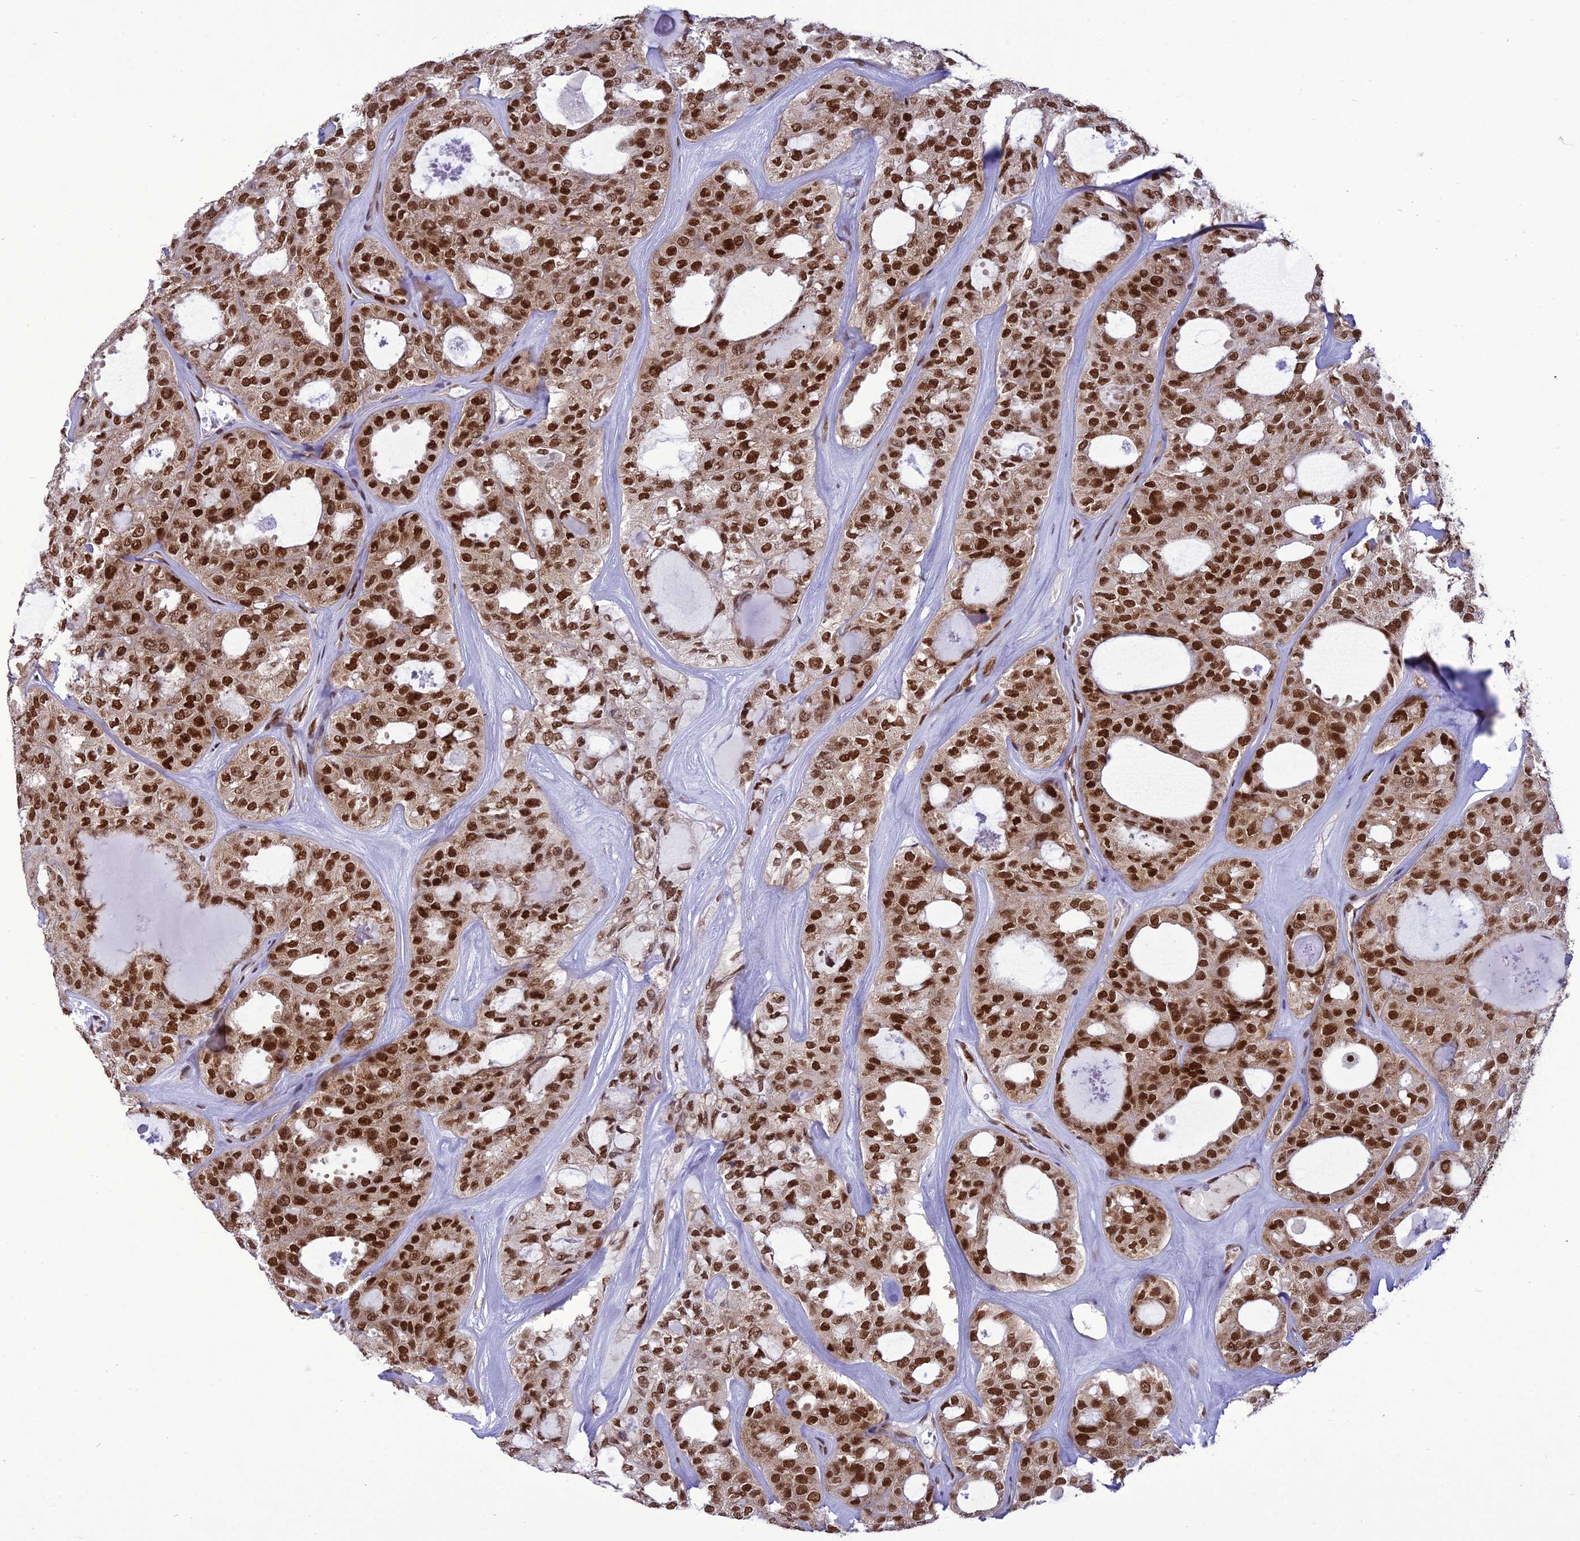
{"staining": {"intensity": "strong", "quantity": ">75%", "location": "nuclear"}, "tissue": "thyroid cancer", "cell_type": "Tumor cells", "image_type": "cancer", "snomed": [{"axis": "morphology", "description": "Follicular adenoma carcinoma, NOS"}, {"axis": "topography", "description": "Thyroid gland"}], "caption": "Human follicular adenoma carcinoma (thyroid) stained with a brown dye shows strong nuclear positive expression in about >75% of tumor cells.", "gene": "DDX1", "patient": {"sex": "male", "age": 75}}